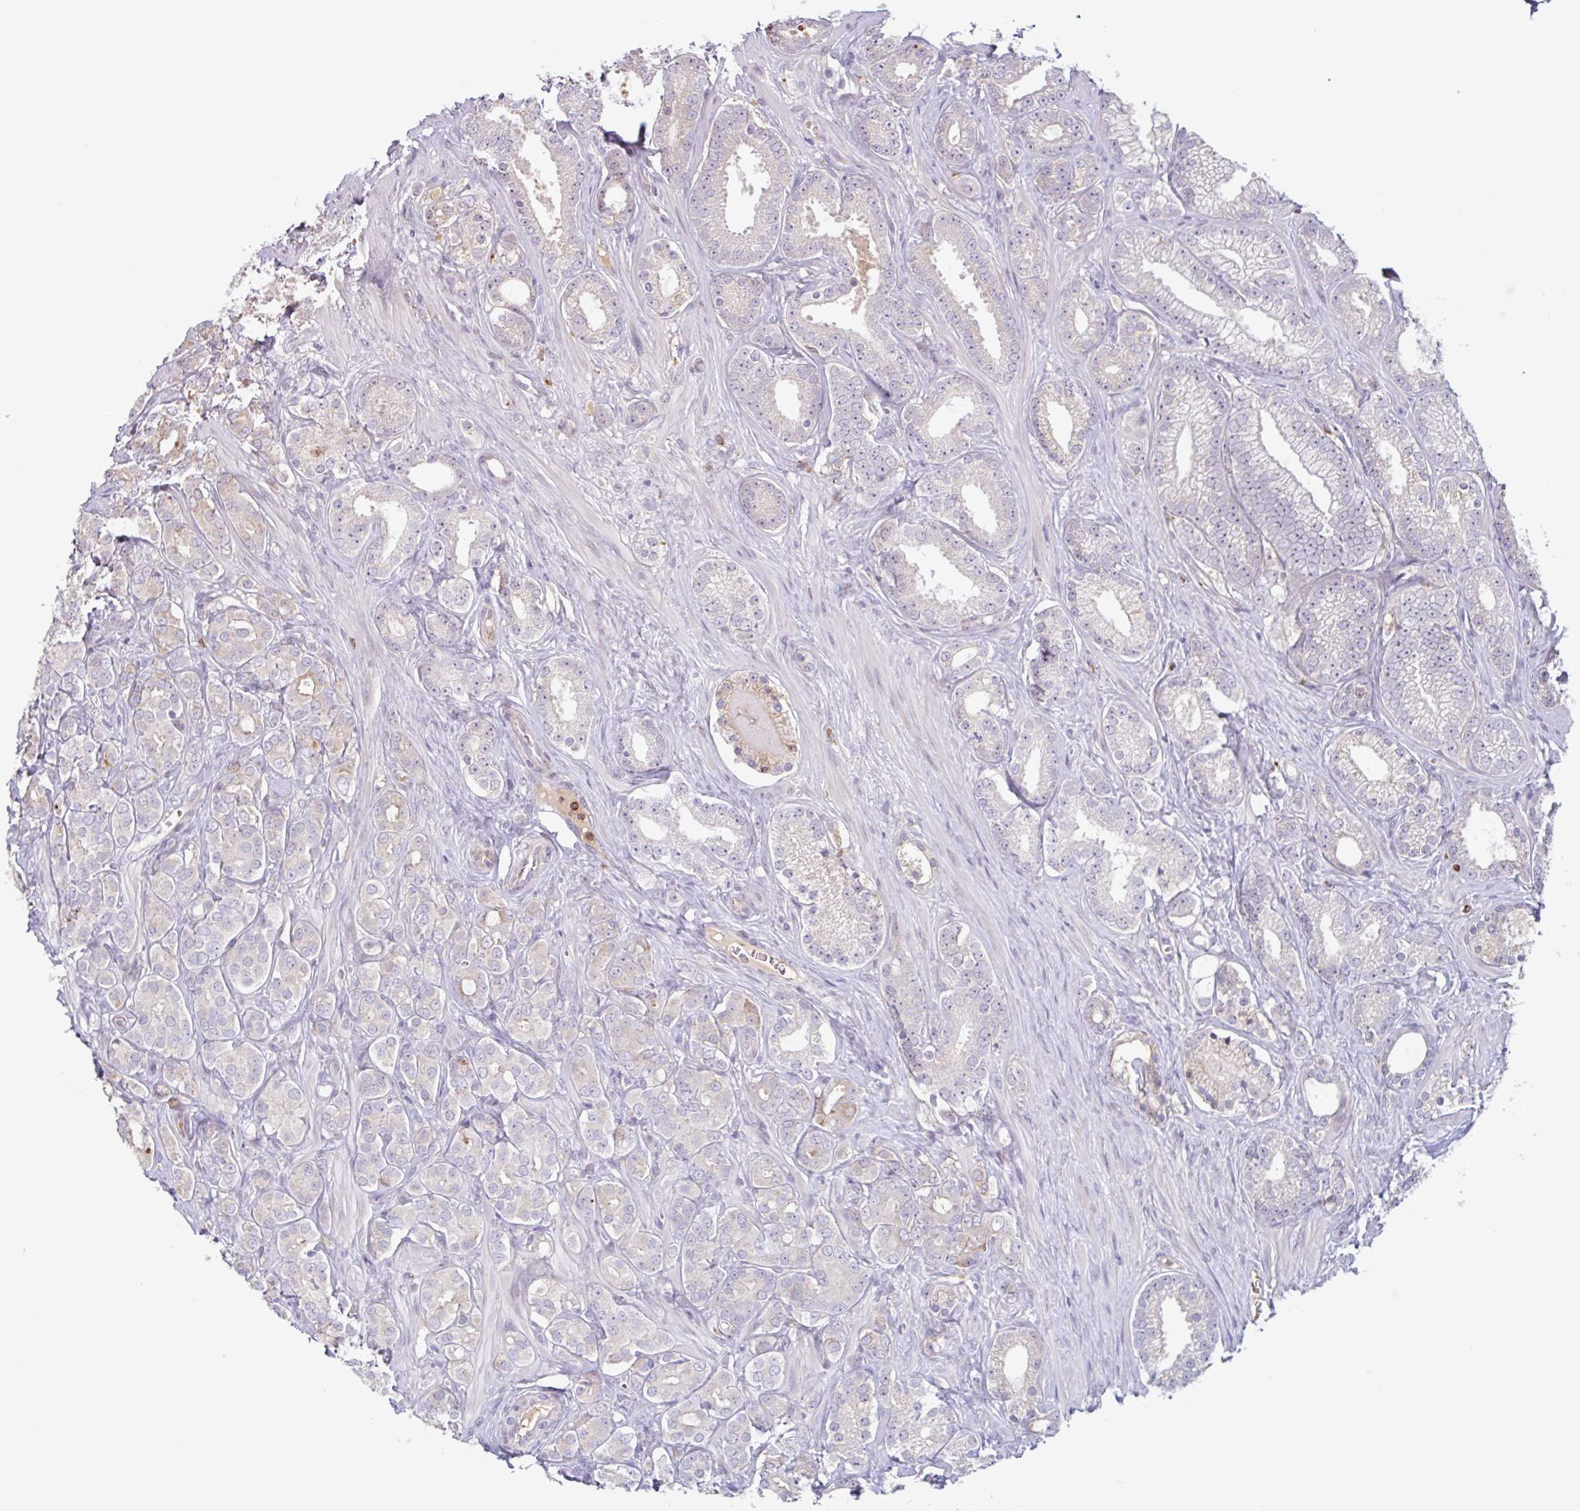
{"staining": {"intensity": "negative", "quantity": "none", "location": "none"}, "tissue": "prostate cancer", "cell_type": "Tumor cells", "image_type": "cancer", "snomed": [{"axis": "morphology", "description": "Adenocarcinoma, High grade"}, {"axis": "topography", "description": "Prostate"}], "caption": "Micrograph shows no protein expression in tumor cells of prostate adenocarcinoma (high-grade) tissue.", "gene": "TAF1D", "patient": {"sex": "male", "age": 66}}